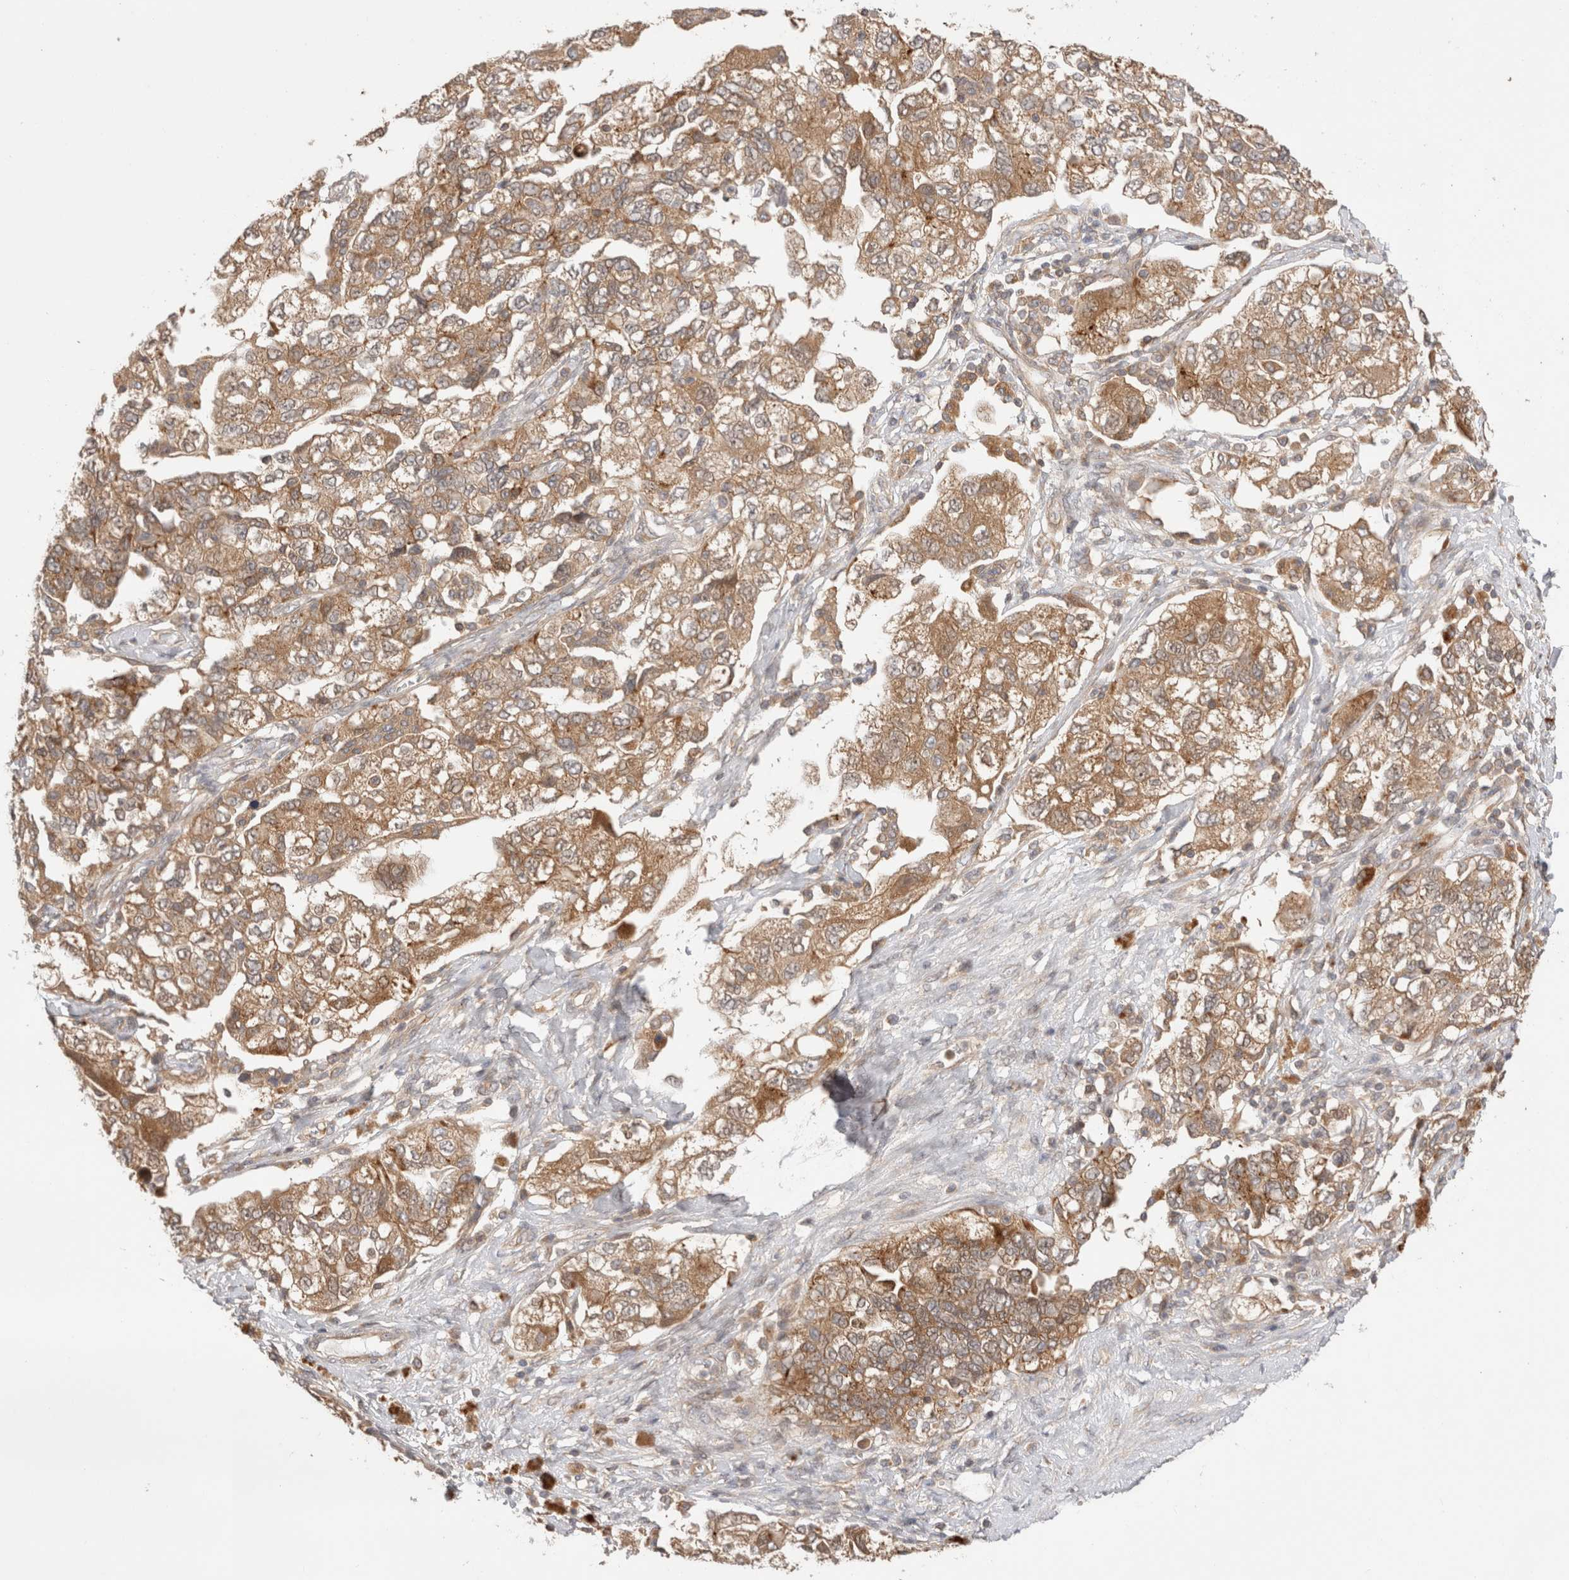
{"staining": {"intensity": "moderate", "quantity": ">75%", "location": "cytoplasmic/membranous"}, "tissue": "ovarian cancer", "cell_type": "Tumor cells", "image_type": "cancer", "snomed": [{"axis": "morphology", "description": "Carcinoma, NOS"}, {"axis": "morphology", "description": "Cystadenocarcinoma, serous, NOS"}, {"axis": "topography", "description": "Ovary"}], "caption": "IHC image of human ovarian cancer (serous cystadenocarcinoma) stained for a protein (brown), which exhibits medium levels of moderate cytoplasmic/membranous expression in about >75% of tumor cells.", "gene": "VPS28", "patient": {"sex": "female", "age": 69}}